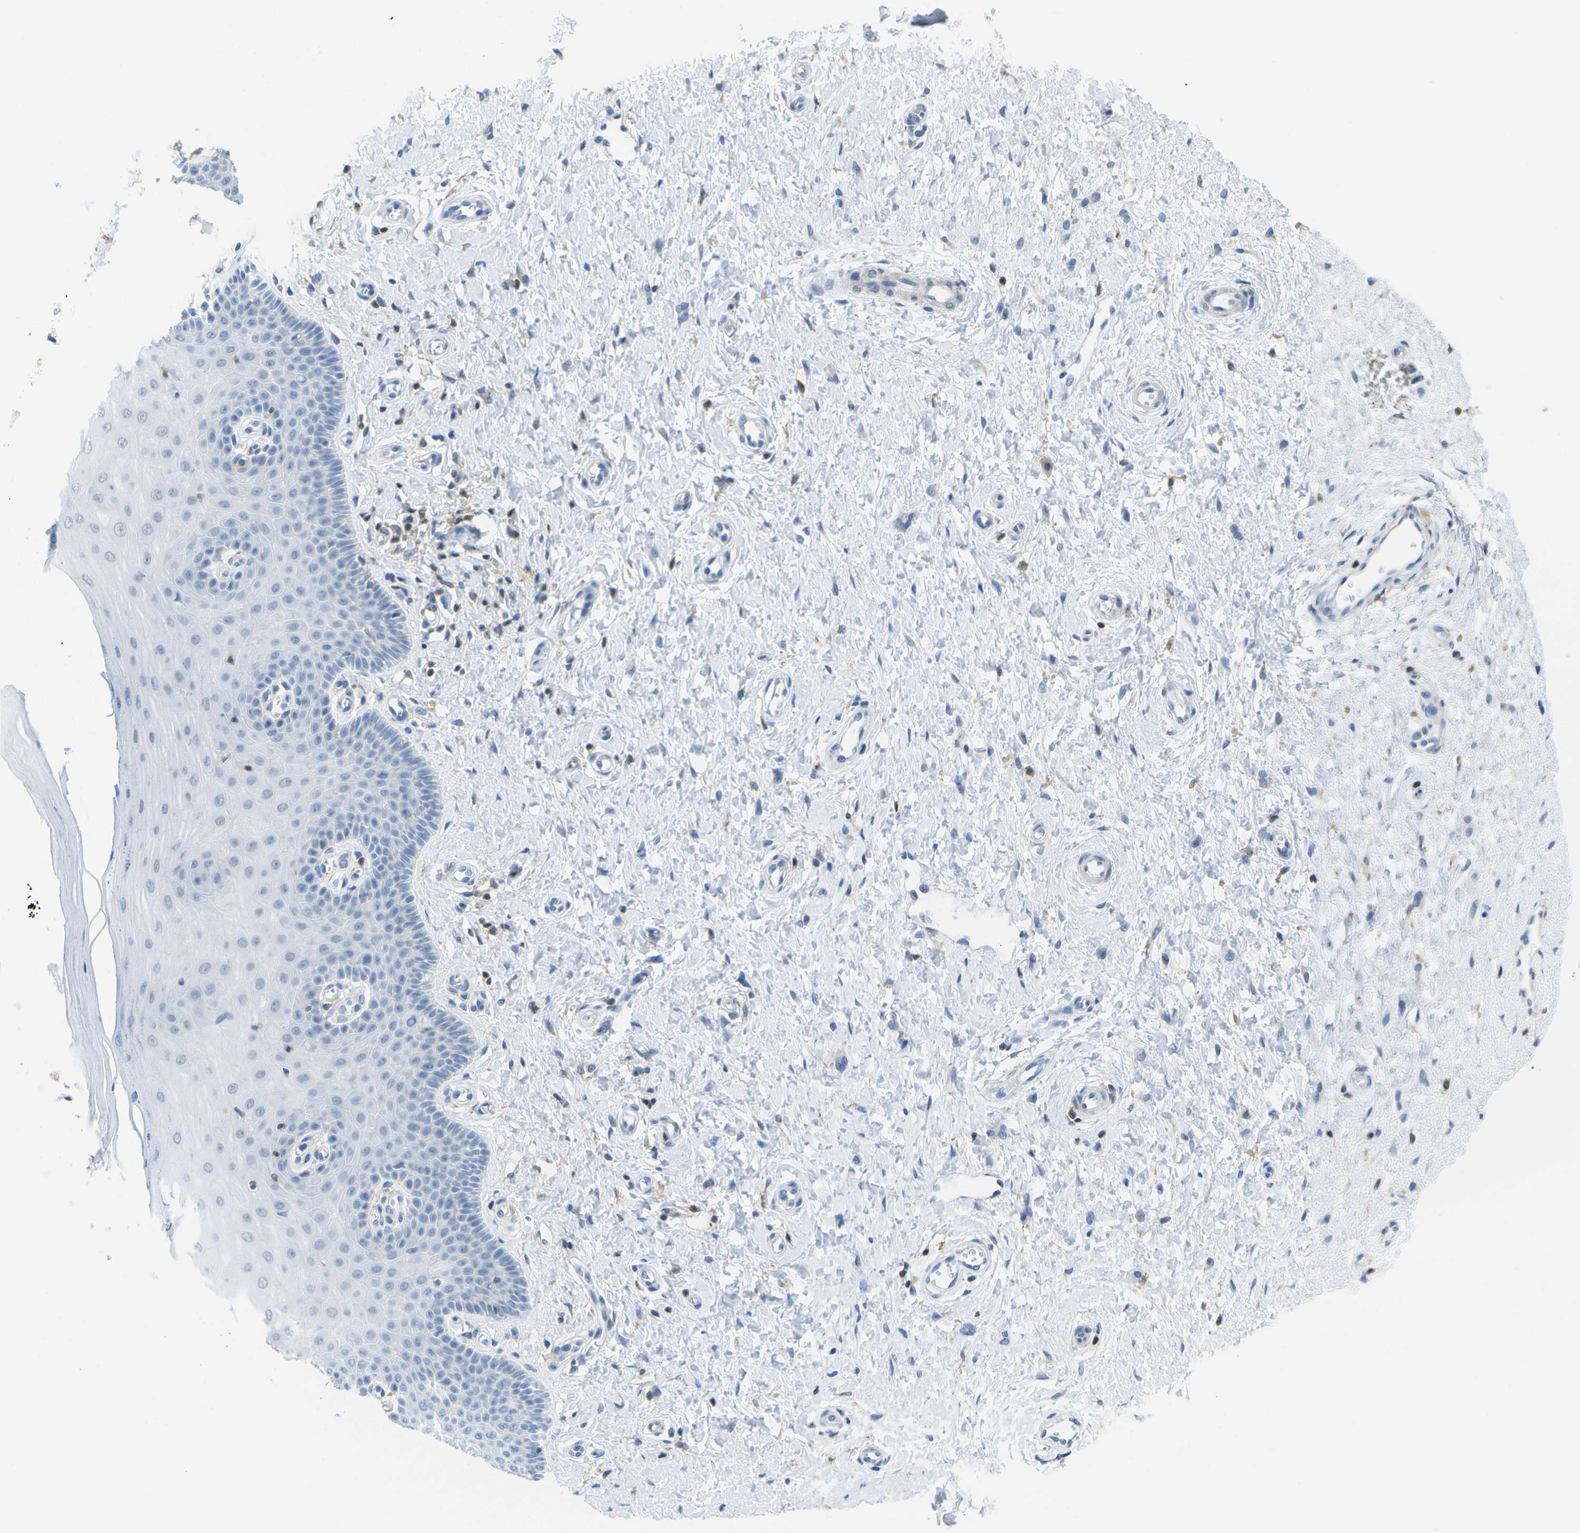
{"staining": {"intensity": "negative", "quantity": "none", "location": "none"}, "tissue": "cervix", "cell_type": "Glandular cells", "image_type": "normal", "snomed": [{"axis": "morphology", "description": "Normal tissue, NOS"}, {"axis": "topography", "description": "Cervix"}], "caption": "There is no significant staining in glandular cells of cervix.", "gene": "RCSD1", "patient": {"sex": "female", "age": 55}}